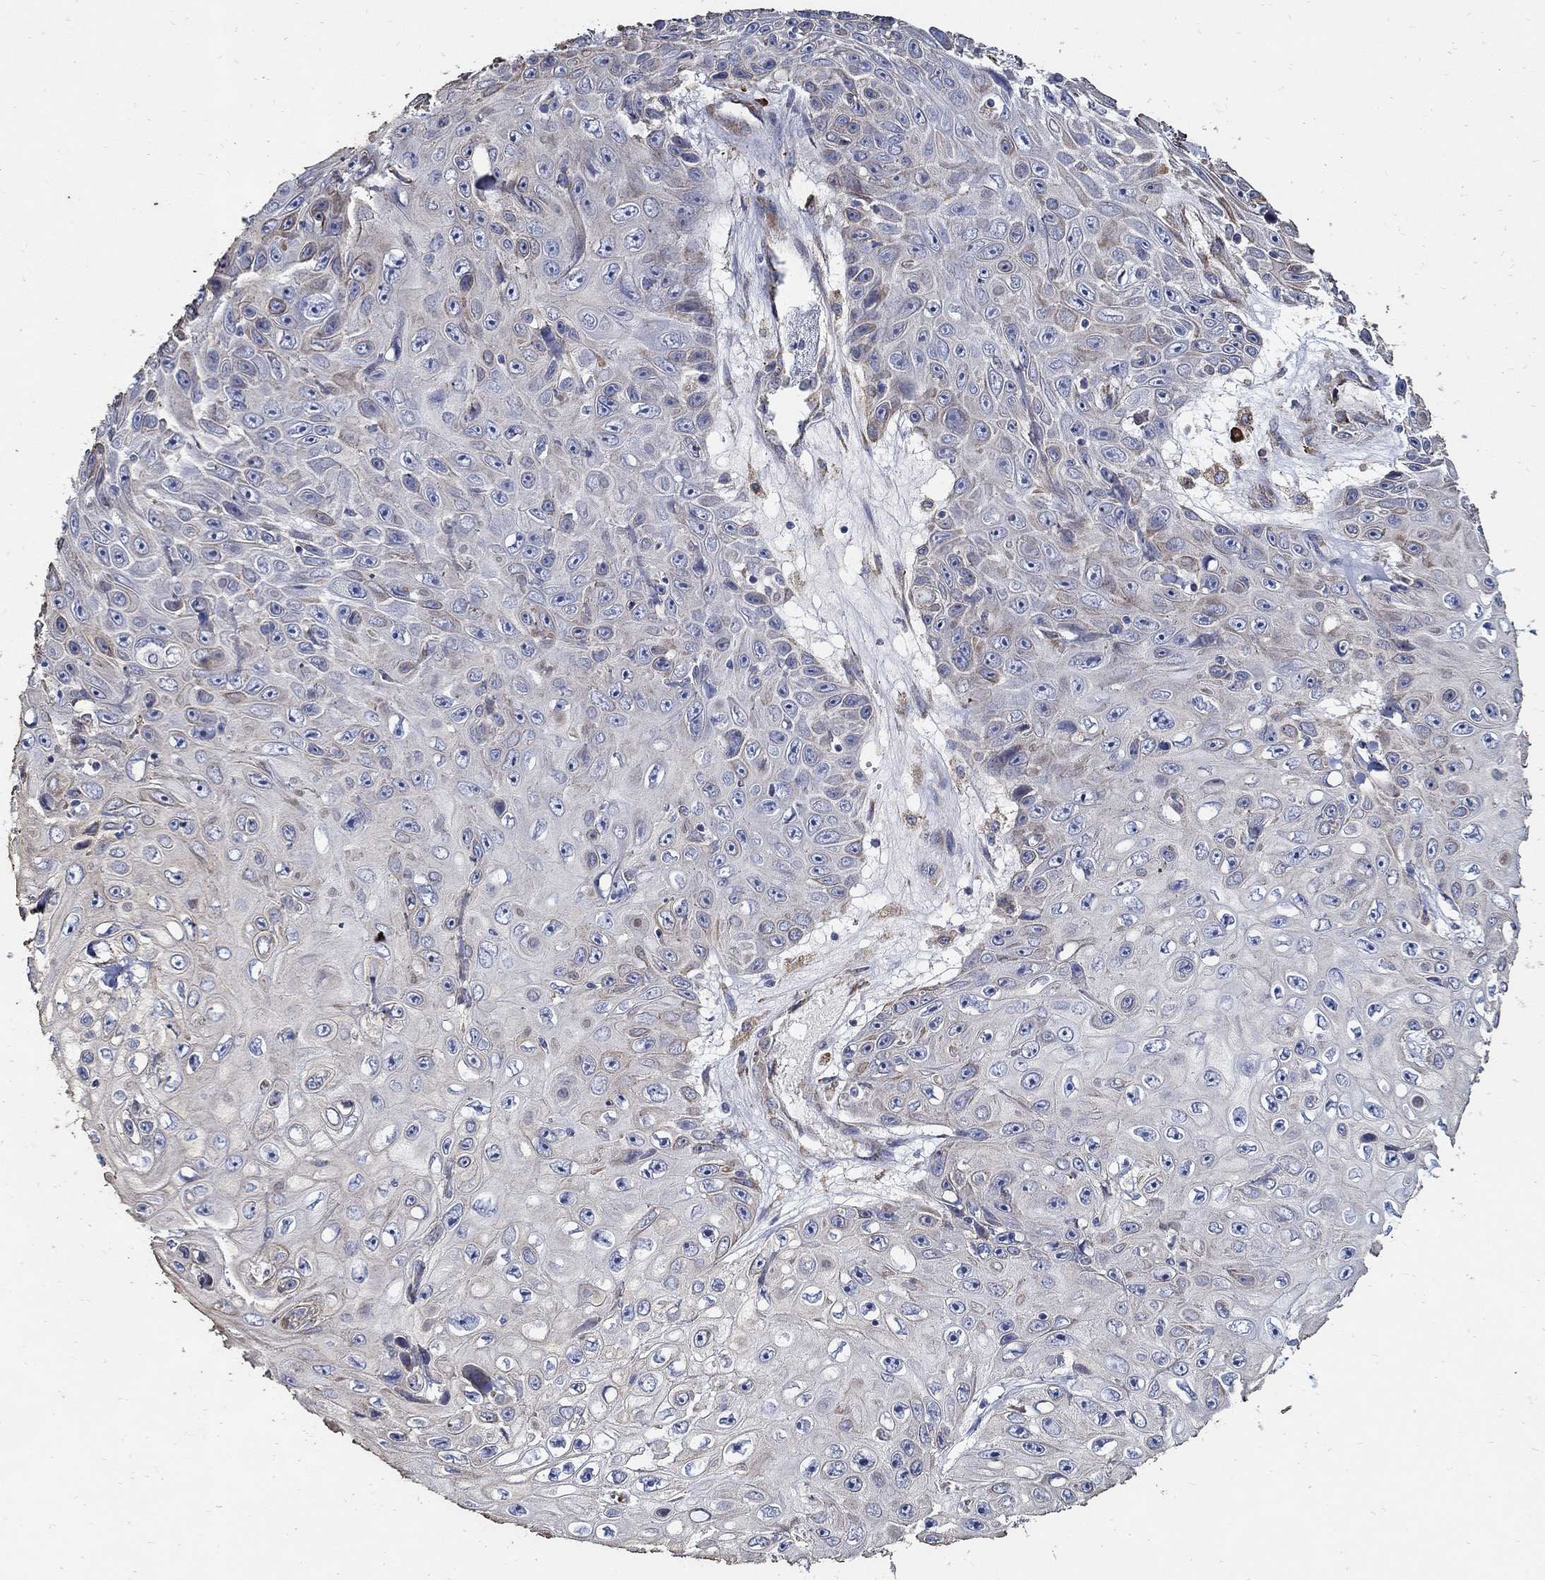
{"staining": {"intensity": "moderate", "quantity": "<25%", "location": "cytoplasmic/membranous"}, "tissue": "skin cancer", "cell_type": "Tumor cells", "image_type": "cancer", "snomed": [{"axis": "morphology", "description": "Squamous cell carcinoma, NOS"}, {"axis": "topography", "description": "Skin"}], "caption": "Moderate cytoplasmic/membranous expression is appreciated in about <25% of tumor cells in squamous cell carcinoma (skin). (Stains: DAB in brown, nuclei in blue, Microscopy: brightfield microscopy at high magnification).", "gene": "EMILIN3", "patient": {"sex": "male", "age": 82}}